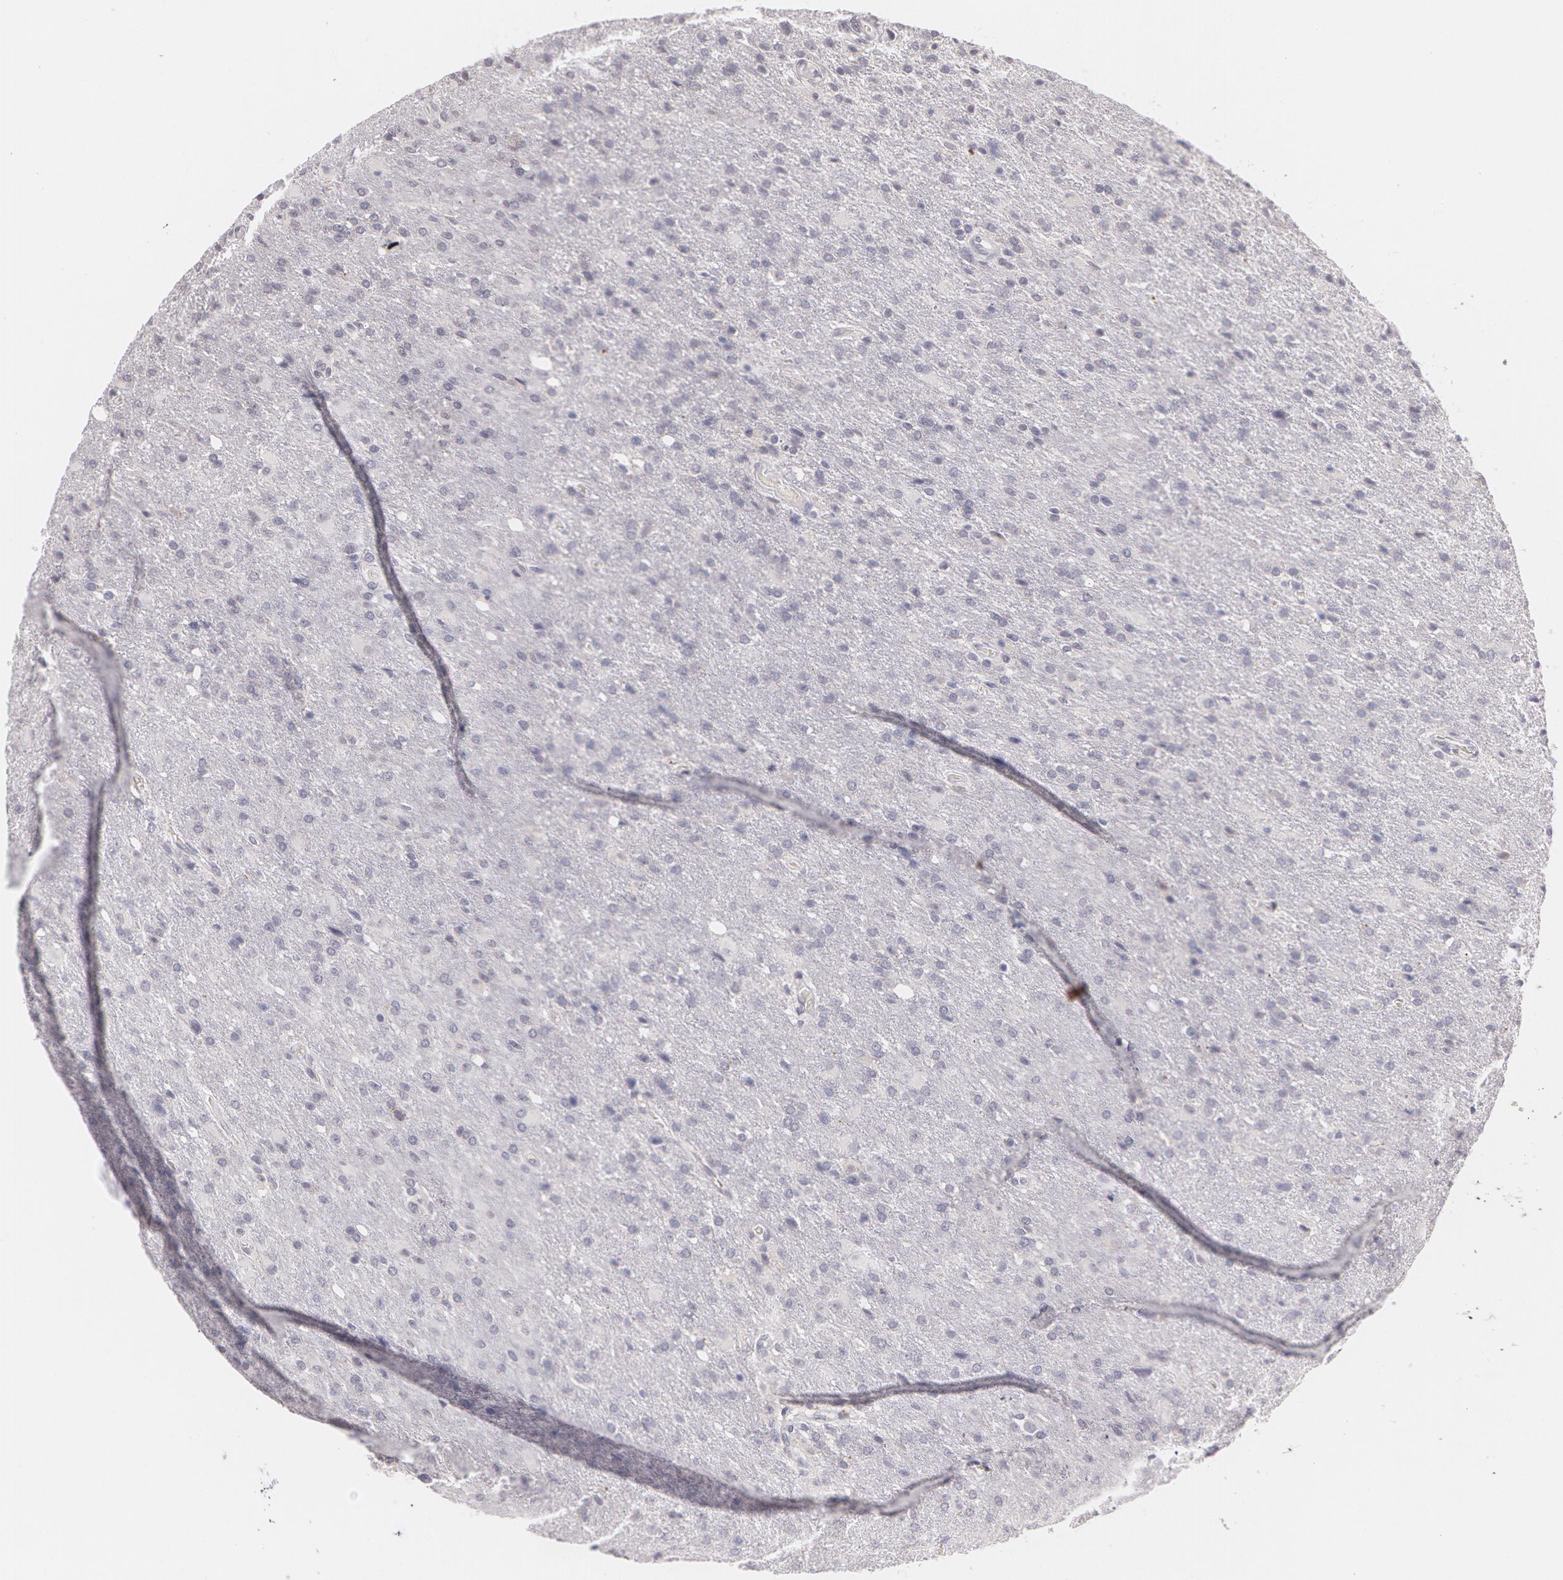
{"staining": {"intensity": "negative", "quantity": "none", "location": "none"}, "tissue": "glioma", "cell_type": "Tumor cells", "image_type": "cancer", "snomed": [{"axis": "morphology", "description": "Glioma, malignant, High grade"}, {"axis": "topography", "description": "Brain"}], "caption": "DAB immunohistochemical staining of human malignant glioma (high-grade) displays no significant positivity in tumor cells. Nuclei are stained in blue.", "gene": "LBP", "patient": {"sex": "male", "age": 68}}